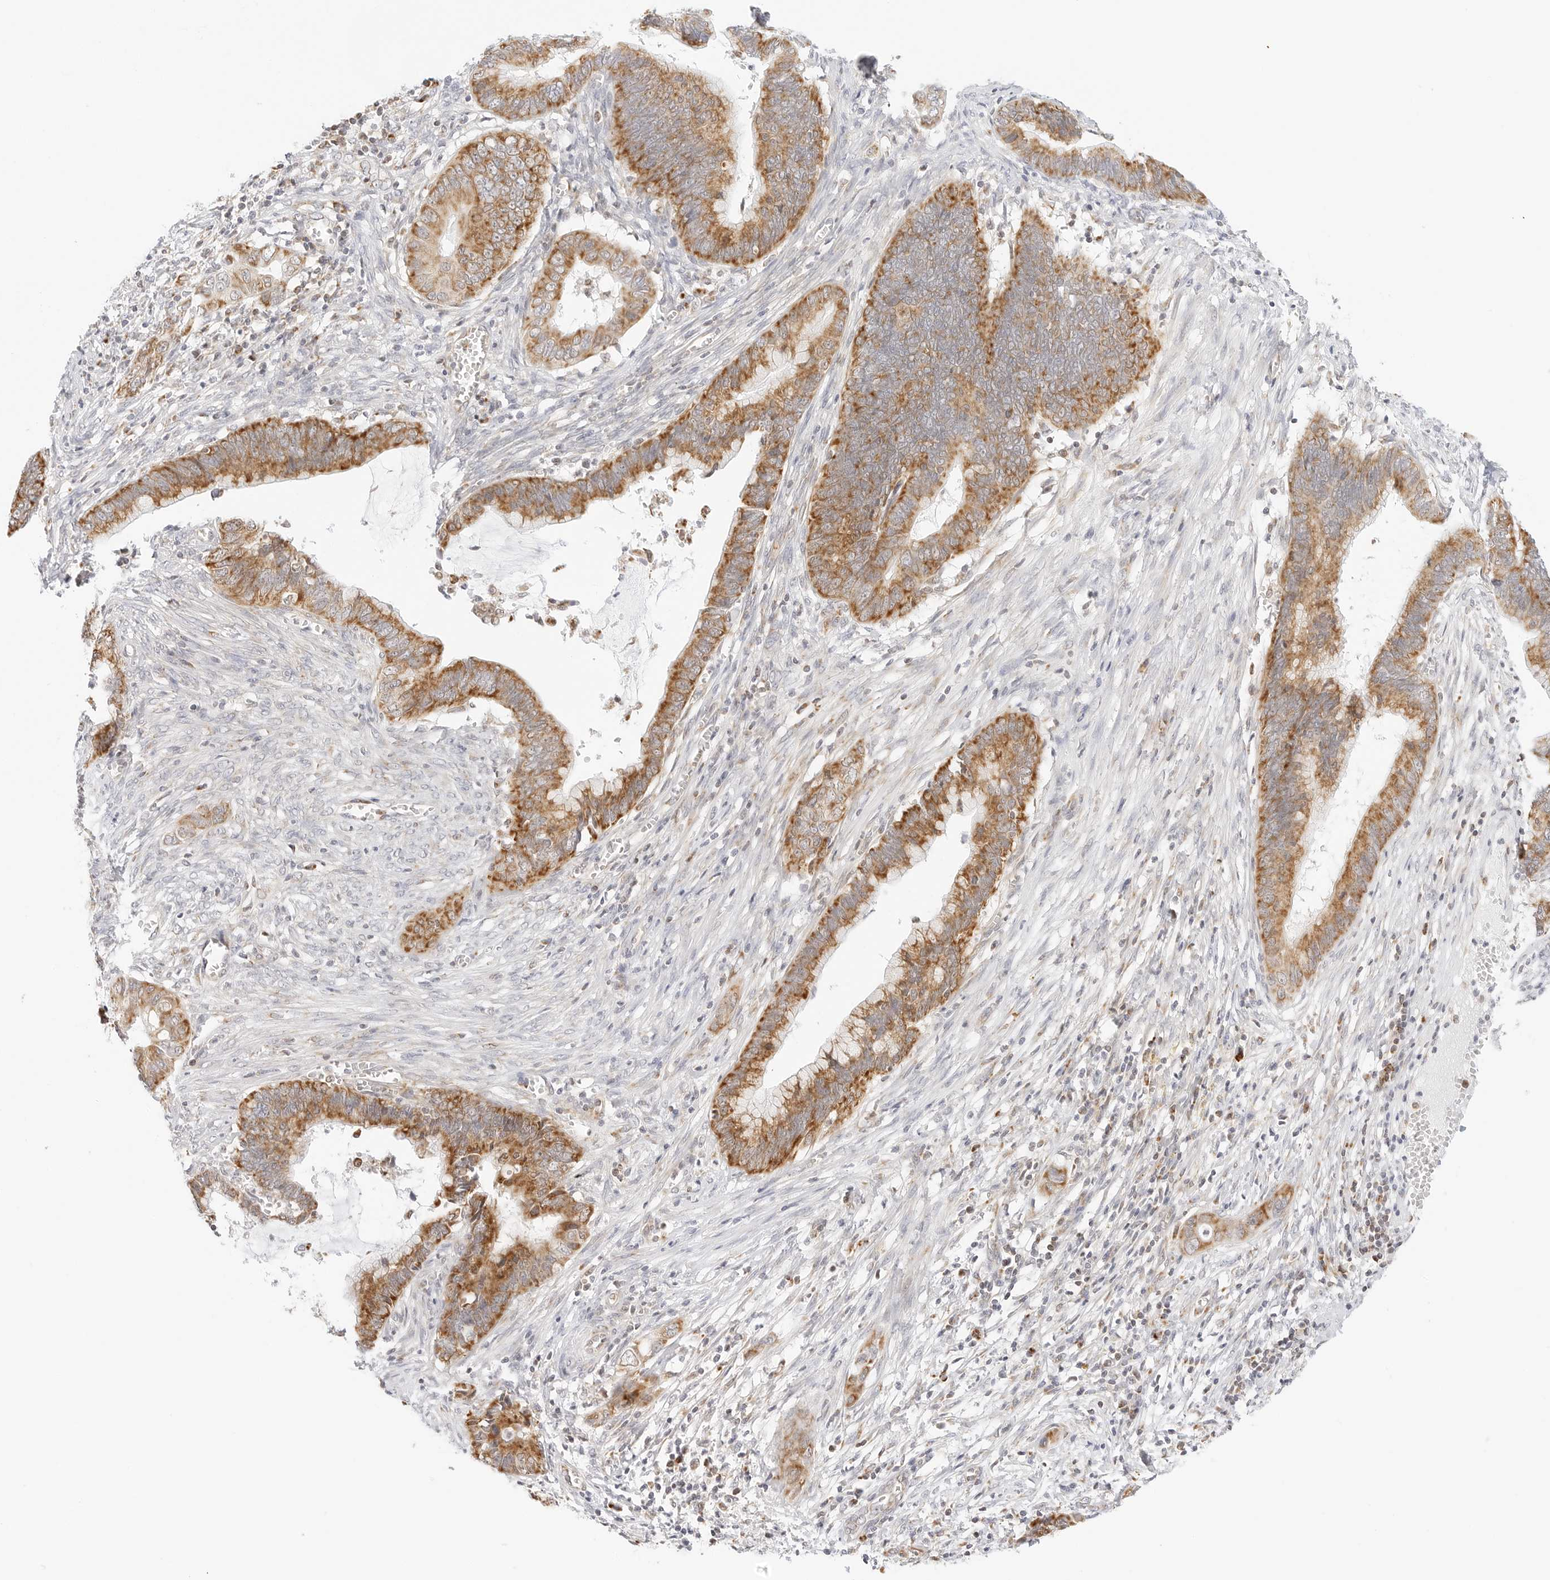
{"staining": {"intensity": "strong", "quantity": ">75%", "location": "cytoplasmic/membranous"}, "tissue": "cervical cancer", "cell_type": "Tumor cells", "image_type": "cancer", "snomed": [{"axis": "morphology", "description": "Adenocarcinoma, NOS"}, {"axis": "topography", "description": "Cervix"}], "caption": "Strong cytoplasmic/membranous expression for a protein is seen in approximately >75% of tumor cells of cervical cancer (adenocarcinoma) using immunohistochemistry (IHC).", "gene": "FH", "patient": {"sex": "female", "age": 44}}